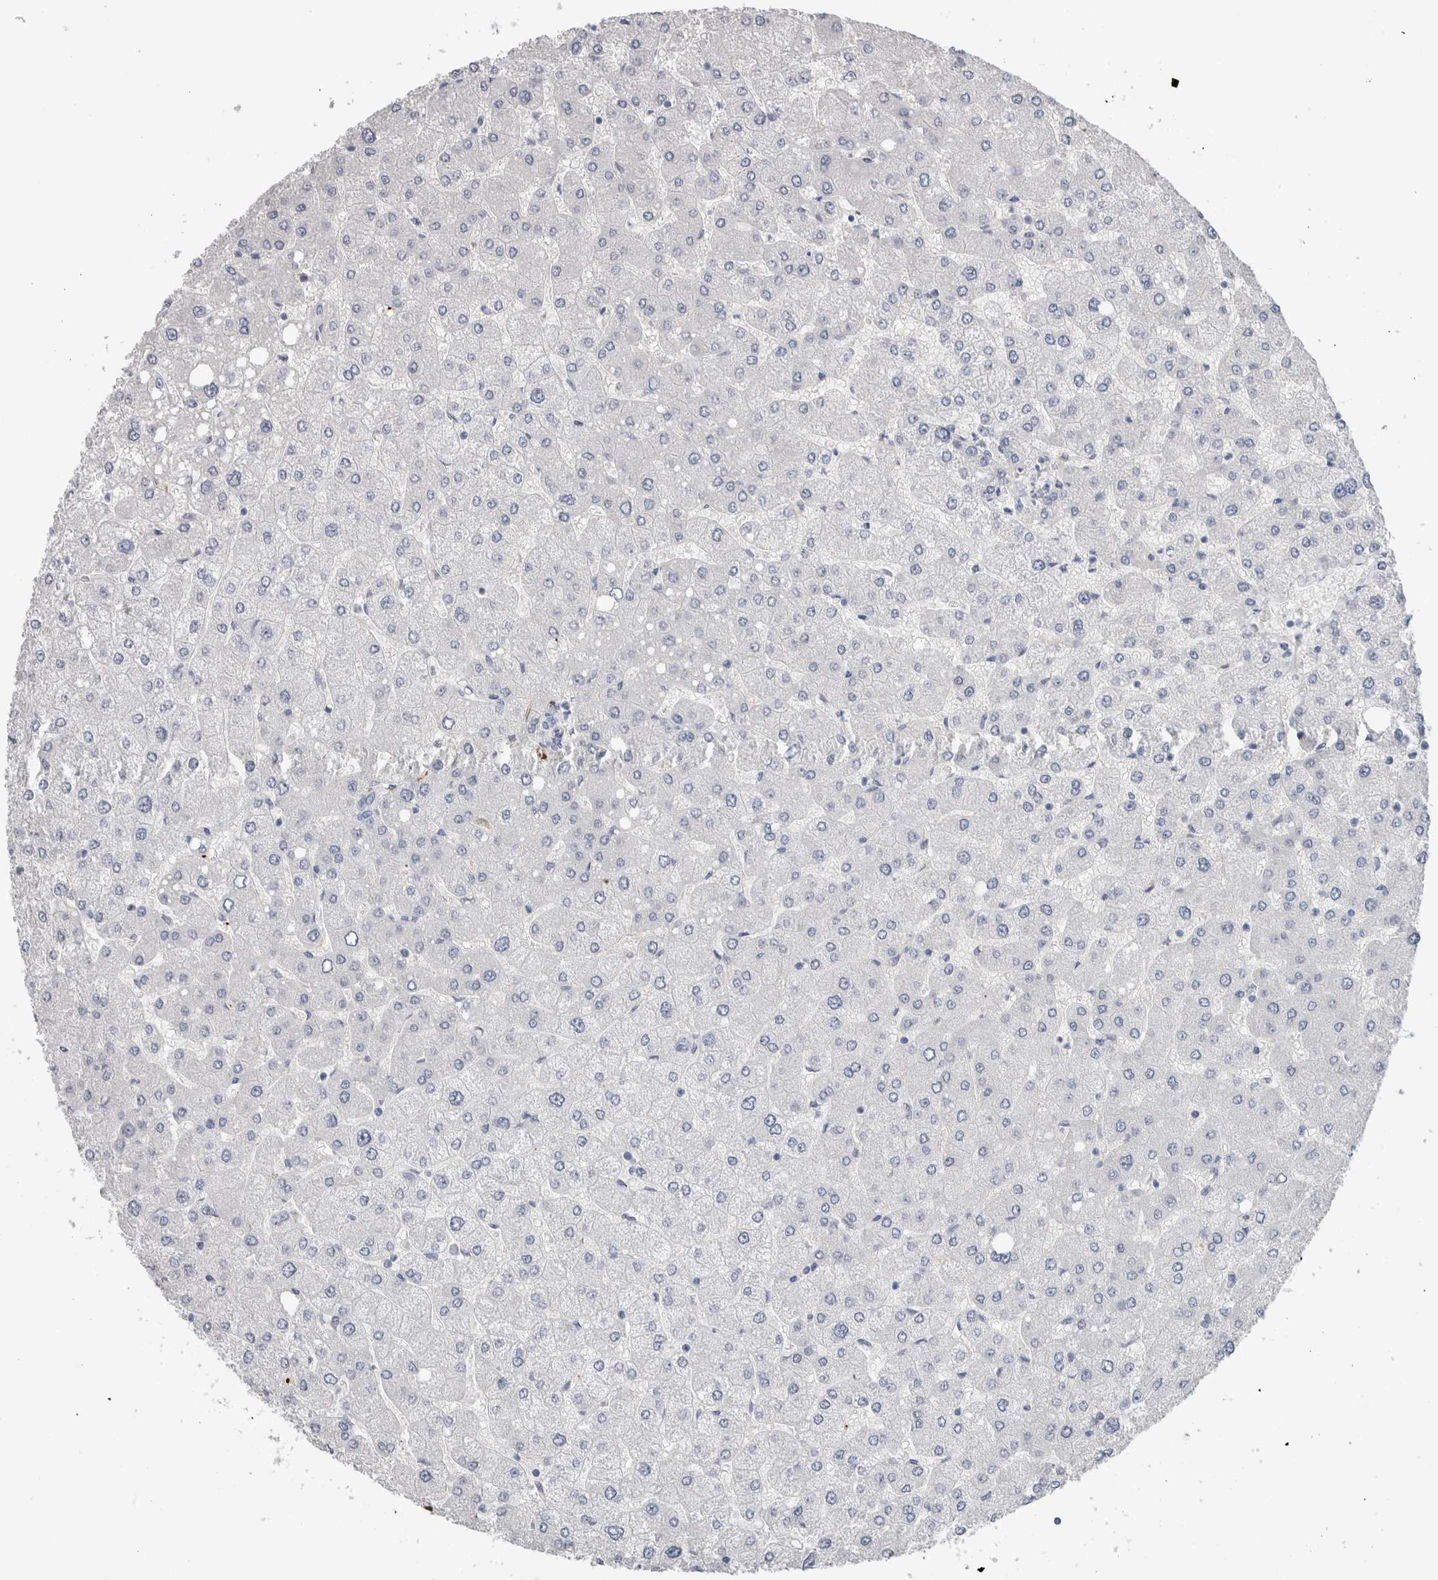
{"staining": {"intensity": "negative", "quantity": "none", "location": "none"}, "tissue": "liver", "cell_type": "Cholangiocytes", "image_type": "normal", "snomed": [{"axis": "morphology", "description": "Normal tissue, NOS"}, {"axis": "topography", "description": "Liver"}], "caption": "High power microscopy micrograph of an immunohistochemistry (IHC) photomicrograph of normal liver, revealing no significant expression in cholangiocytes.", "gene": "FABP4", "patient": {"sex": "male", "age": 55}}